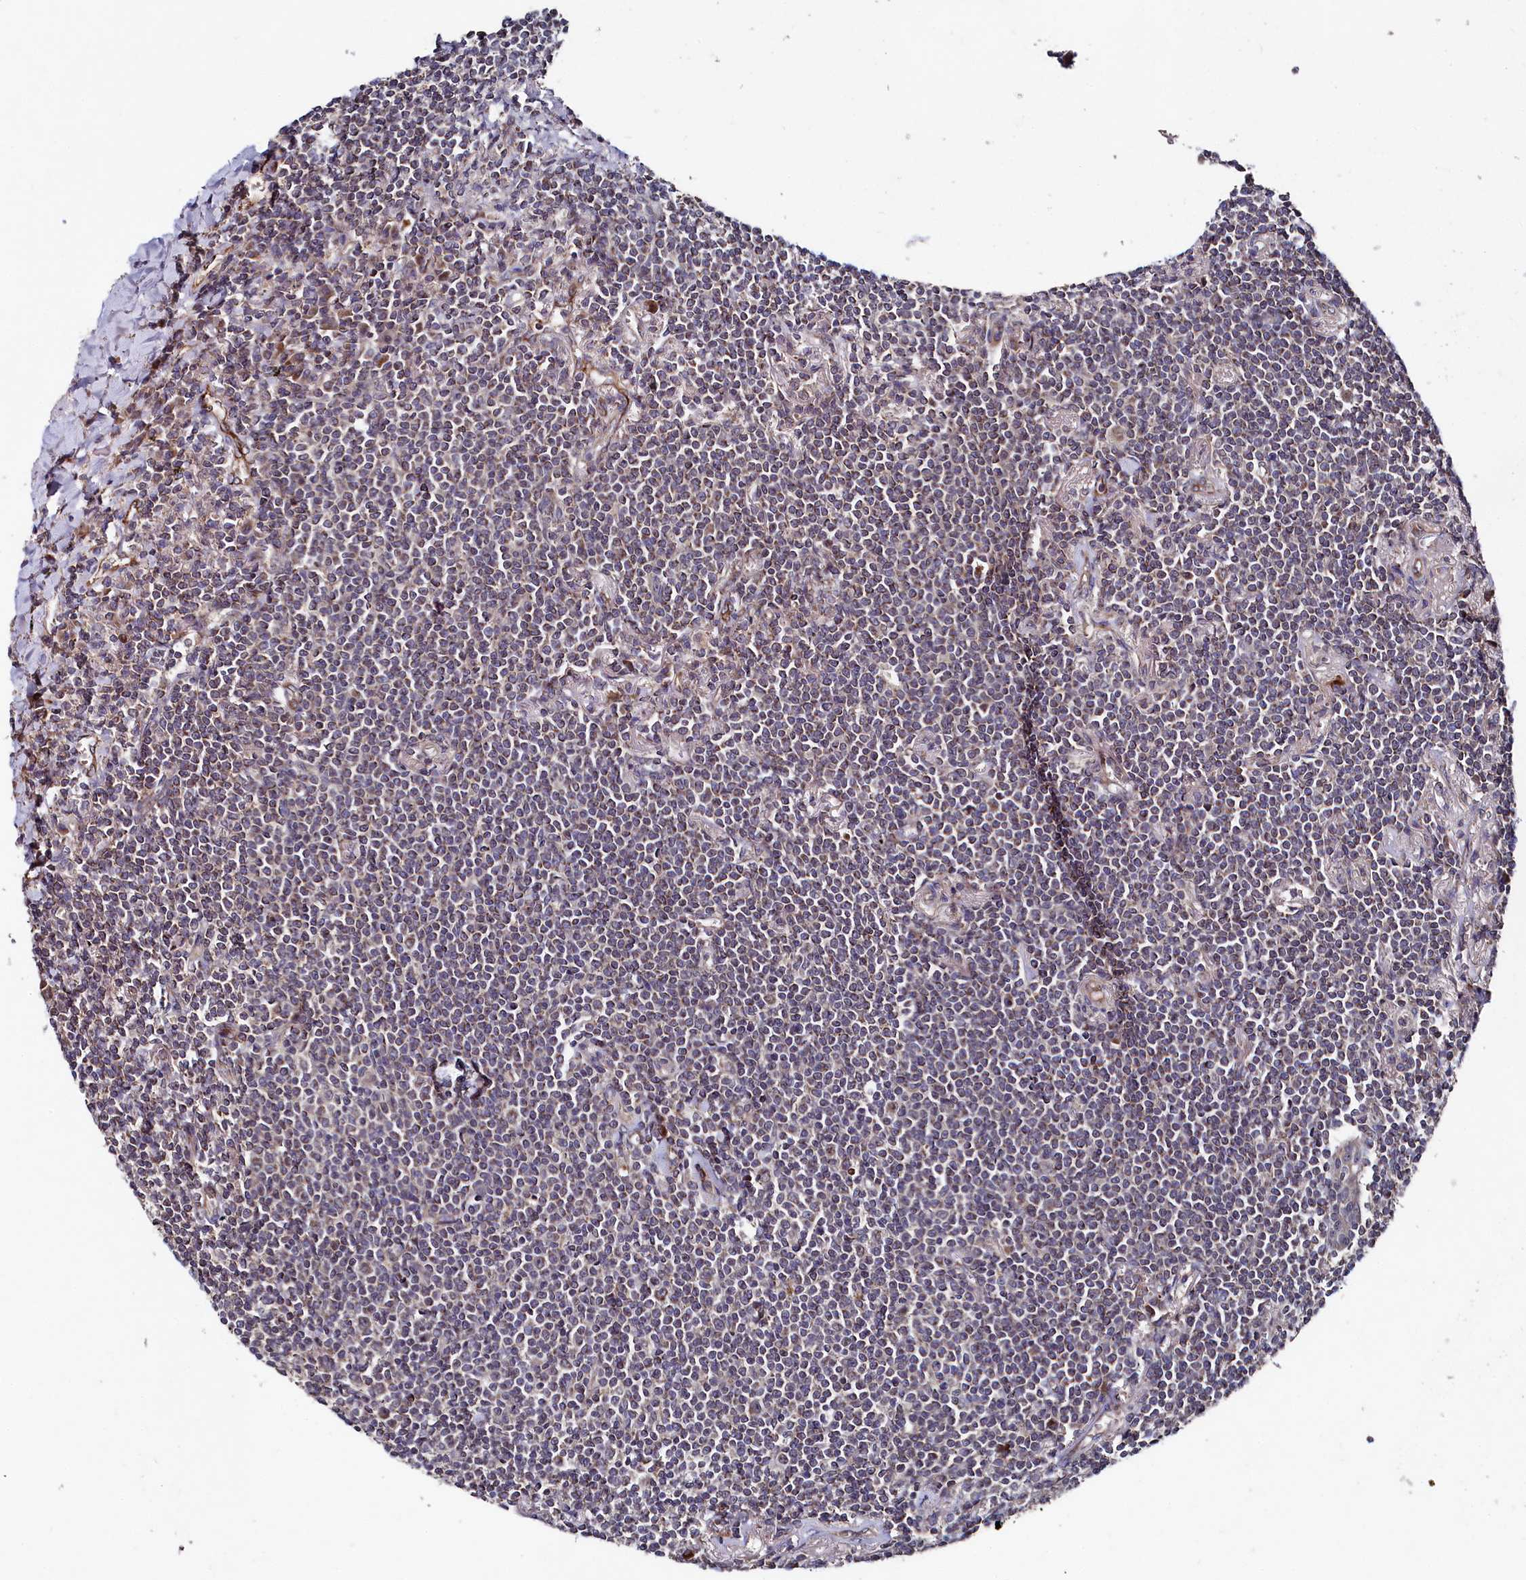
{"staining": {"intensity": "weak", "quantity": "25%-75%", "location": "cytoplasmic/membranous"}, "tissue": "lymphoma", "cell_type": "Tumor cells", "image_type": "cancer", "snomed": [{"axis": "morphology", "description": "Malignant lymphoma, non-Hodgkin's type, Low grade"}, {"axis": "topography", "description": "Lung"}], "caption": "High-power microscopy captured an immunohistochemistry image of lymphoma, revealing weak cytoplasmic/membranous positivity in approximately 25%-75% of tumor cells. The staining is performed using DAB (3,3'-diaminobenzidine) brown chromogen to label protein expression. The nuclei are counter-stained blue using hematoxylin.", "gene": "SUPV3L1", "patient": {"sex": "female", "age": 71}}